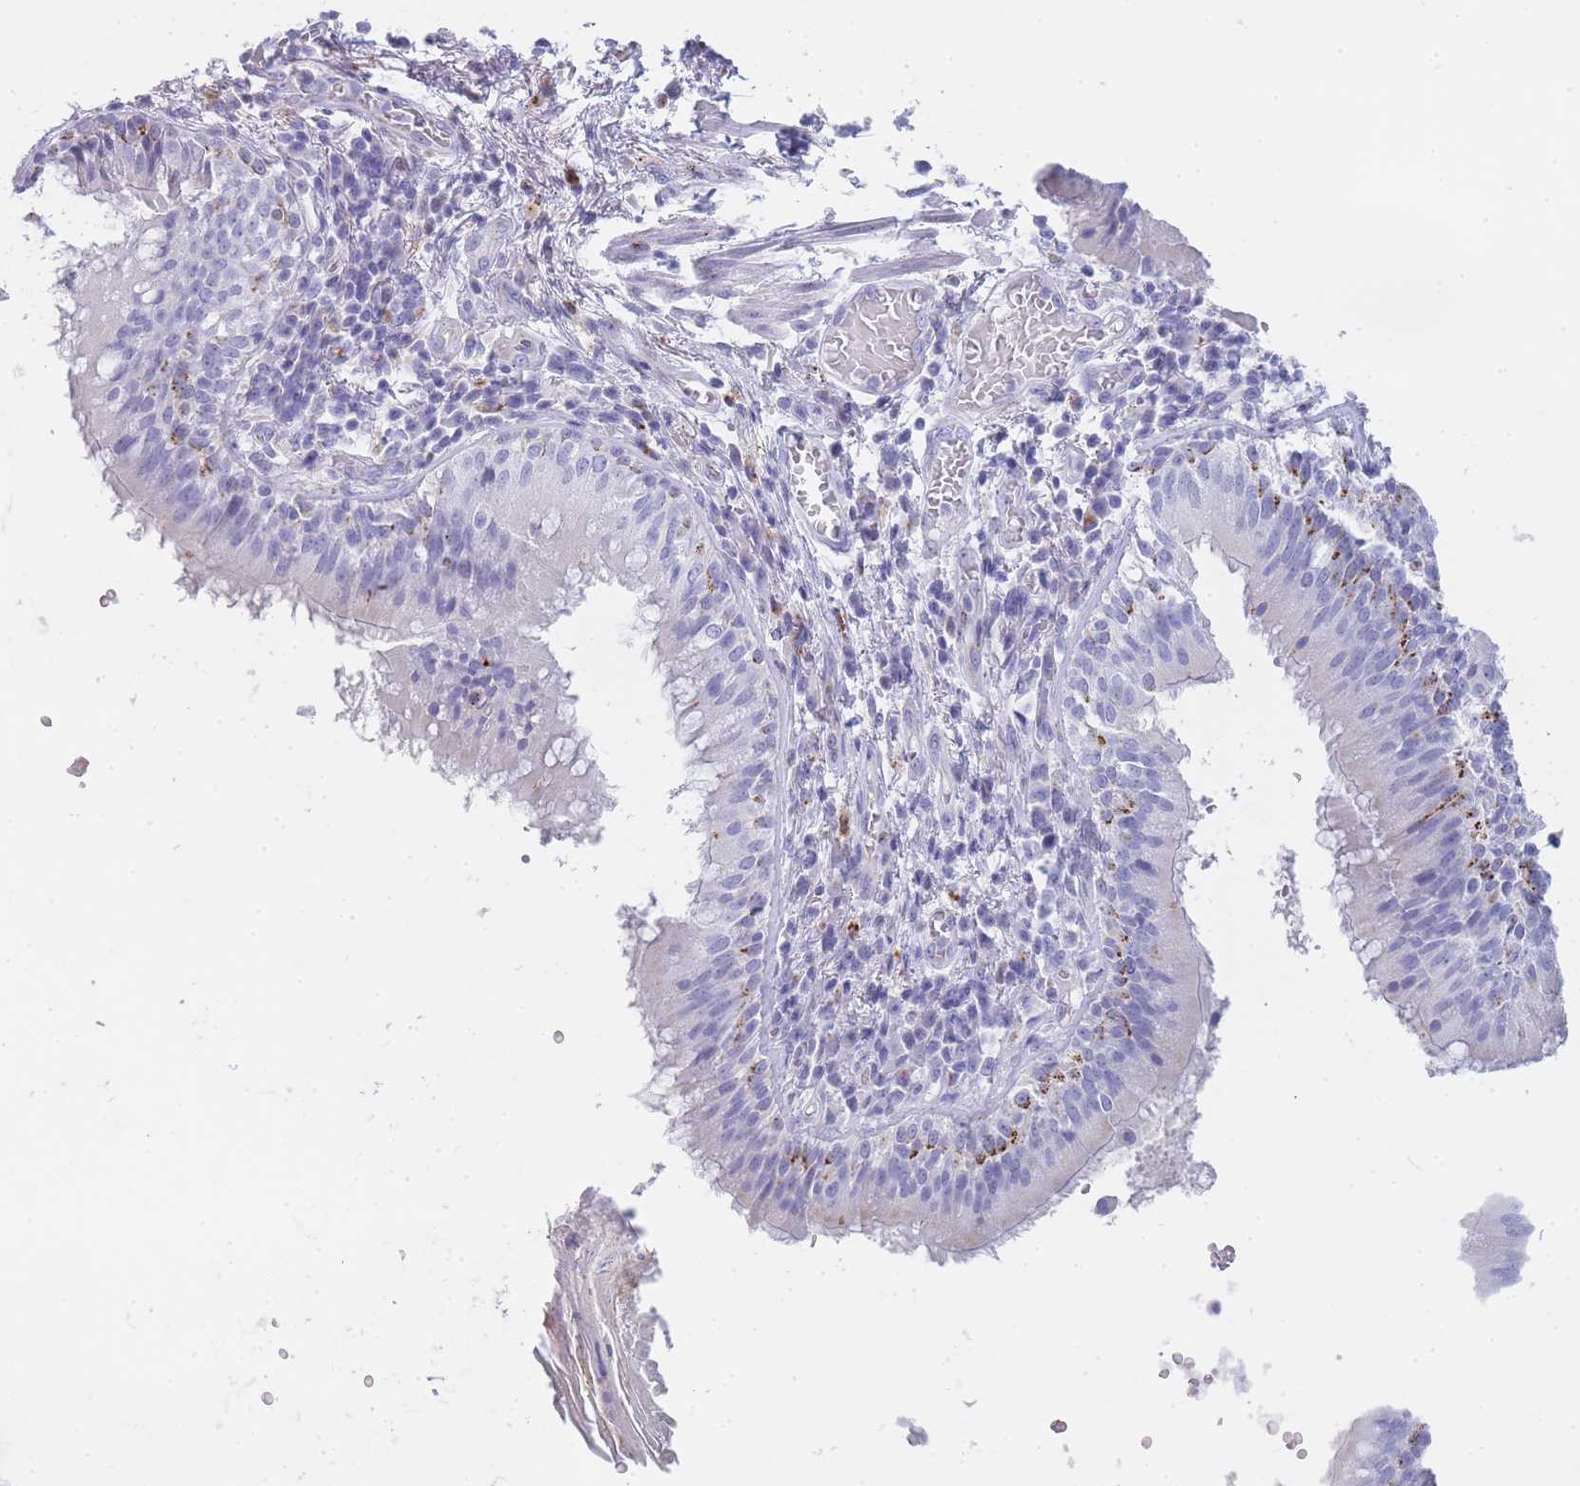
{"staining": {"intensity": "negative", "quantity": "none", "location": "none"}, "tissue": "adipose tissue", "cell_type": "Adipocytes", "image_type": "normal", "snomed": [{"axis": "morphology", "description": "Normal tissue, NOS"}, {"axis": "topography", "description": "Cartilage tissue"}, {"axis": "topography", "description": "Bronchus"}], "caption": "Adipose tissue stained for a protein using immunohistochemistry reveals no staining adipocytes.", "gene": "GAA", "patient": {"sex": "male", "age": 56}}